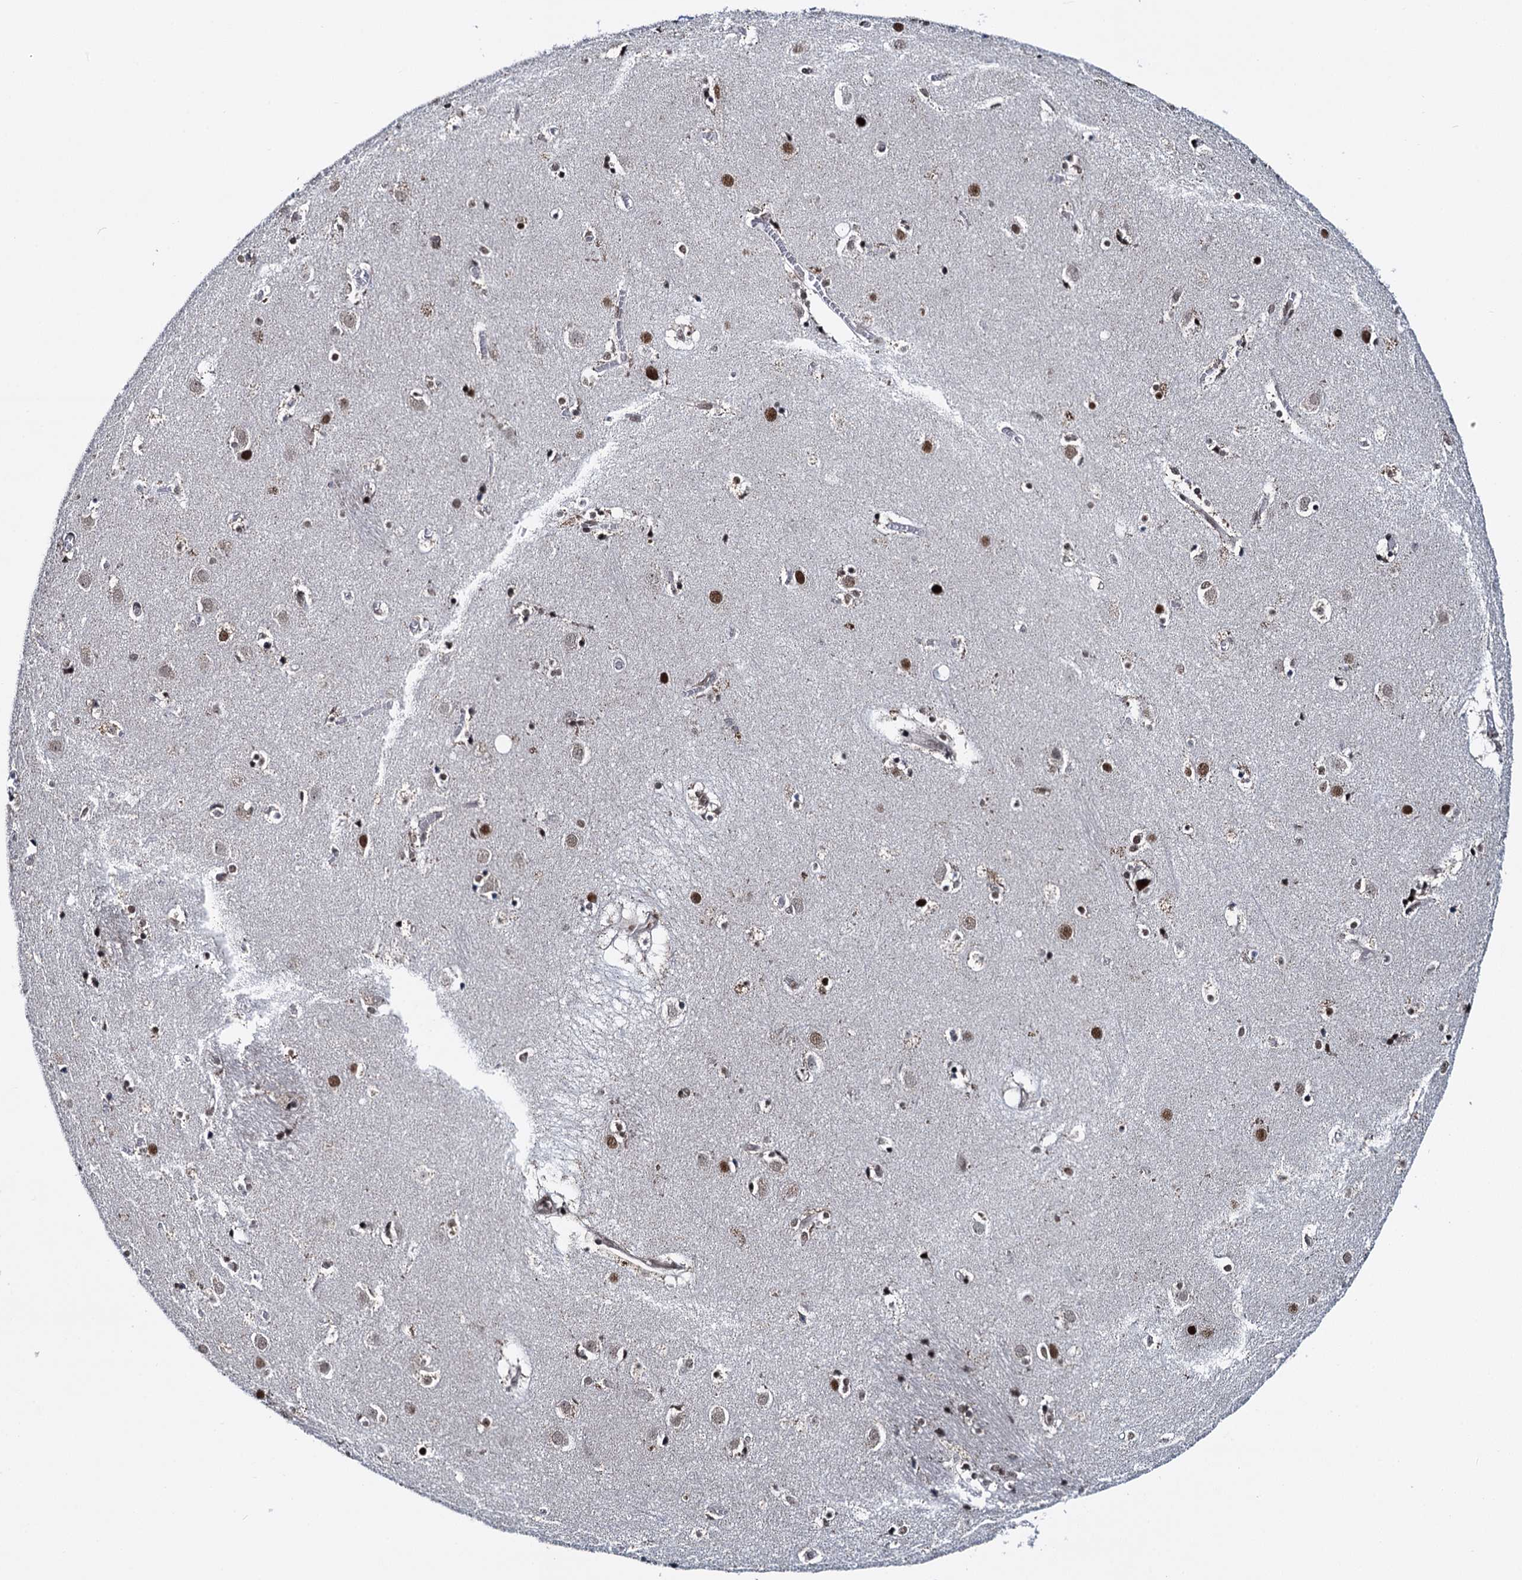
{"staining": {"intensity": "moderate", "quantity": "25%-75%", "location": "nuclear"}, "tissue": "caudate", "cell_type": "Glial cells", "image_type": "normal", "snomed": [{"axis": "morphology", "description": "Normal tissue, NOS"}, {"axis": "topography", "description": "Lateral ventricle wall"}], "caption": "Caudate stained with immunohistochemistry (IHC) reveals moderate nuclear expression in approximately 25%-75% of glial cells.", "gene": "RUFY2", "patient": {"sex": "male", "age": 70}}